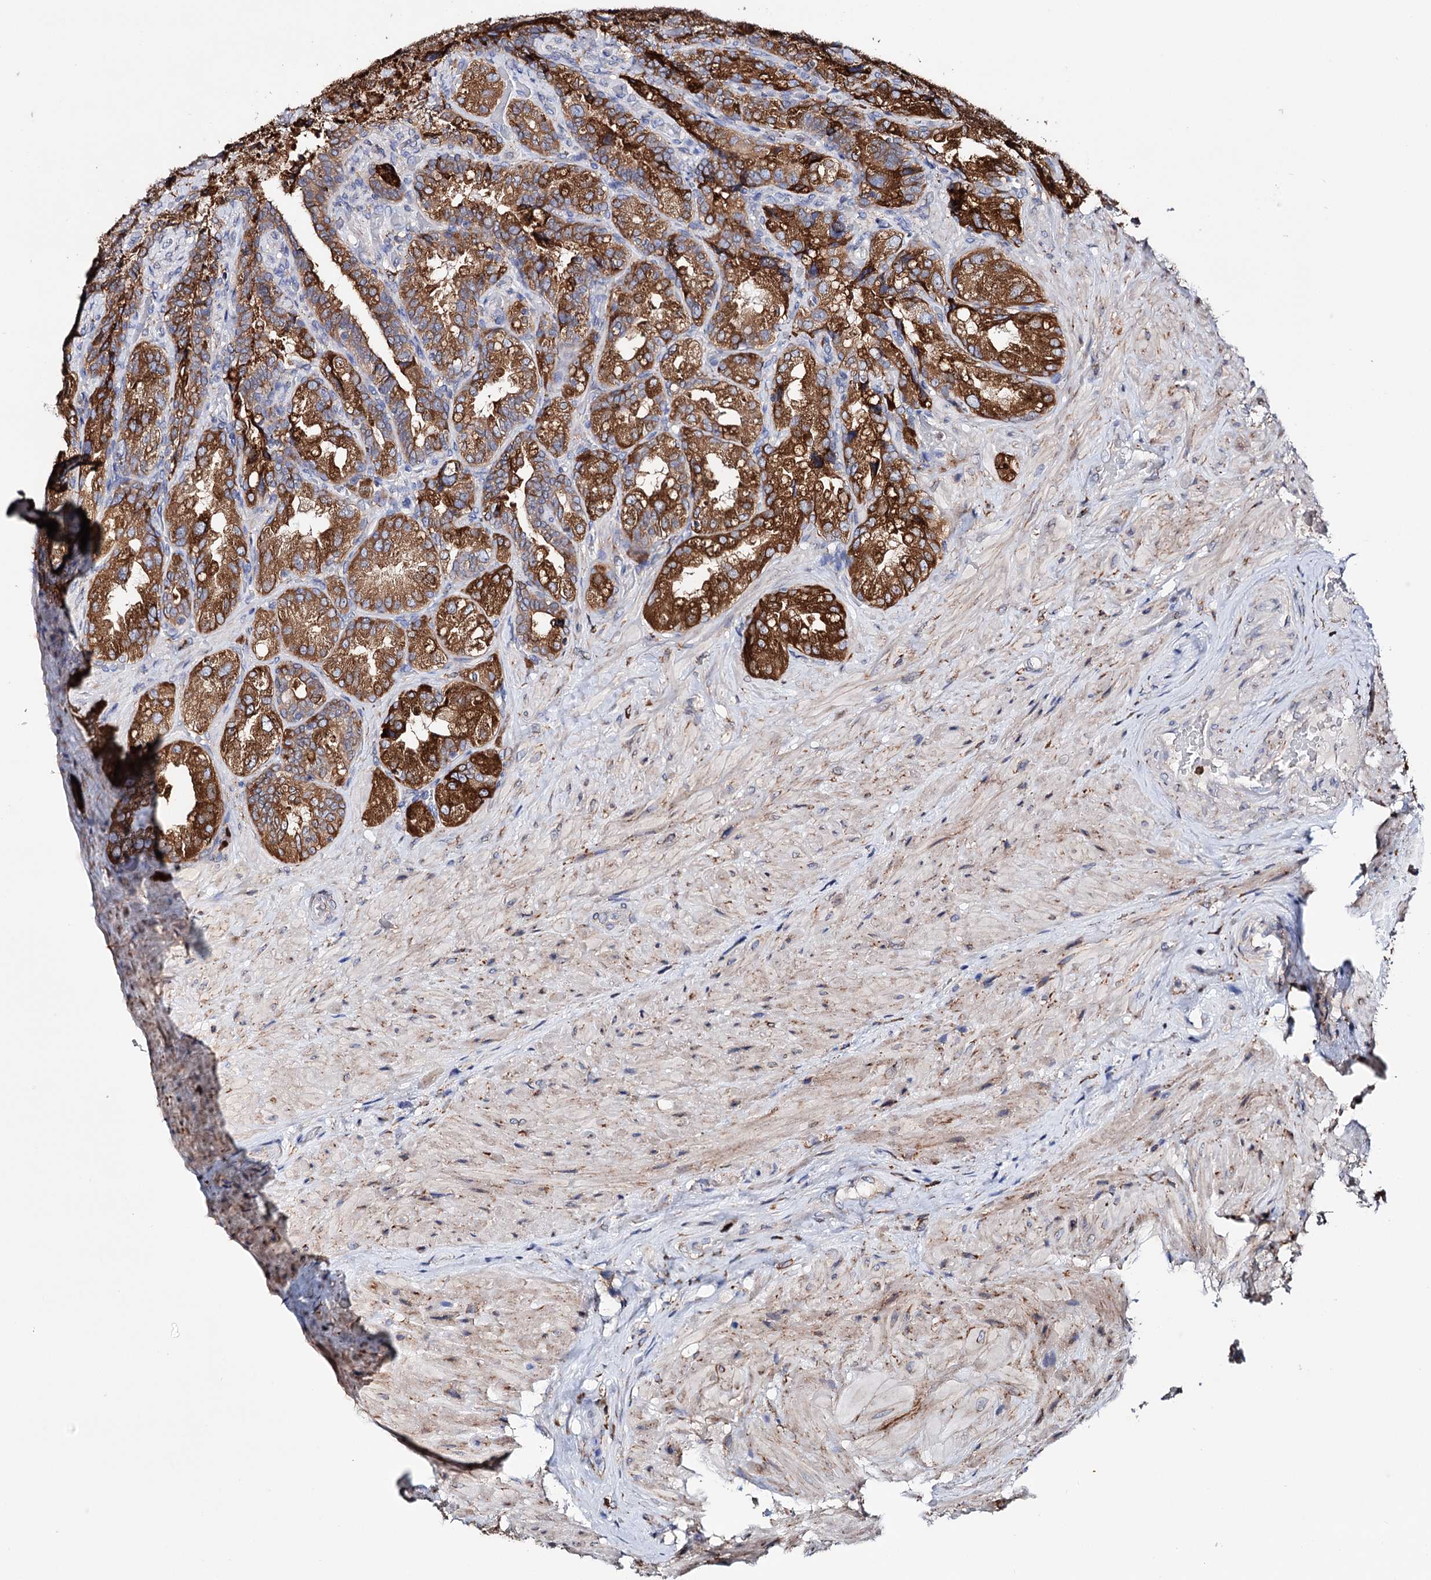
{"staining": {"intensity": "strong", "quantity": ">75%", "location": "cytoplasmic/membranous"}, "tissue": "seminal vesicle", "cell_type": "Glandular cells", "image_type": "normal", "snomed": [{"axis": "morphology", "description": "Normal tissue, NOS"}, {"axis": "topography", "description": "Prostate and seminal vesicle, NOS"}, {"axis": "topography", "description": "Prostate"}, {"axis": "topography", "description": "Seminal veicle"}], "caption": "Unremarkable seminal vesicle displays strong cytoplasmic/membranous expression in approximately >75% of glandular cells.", "gene": "ERP29", "patient": {"sex": "male", "age": 67}}